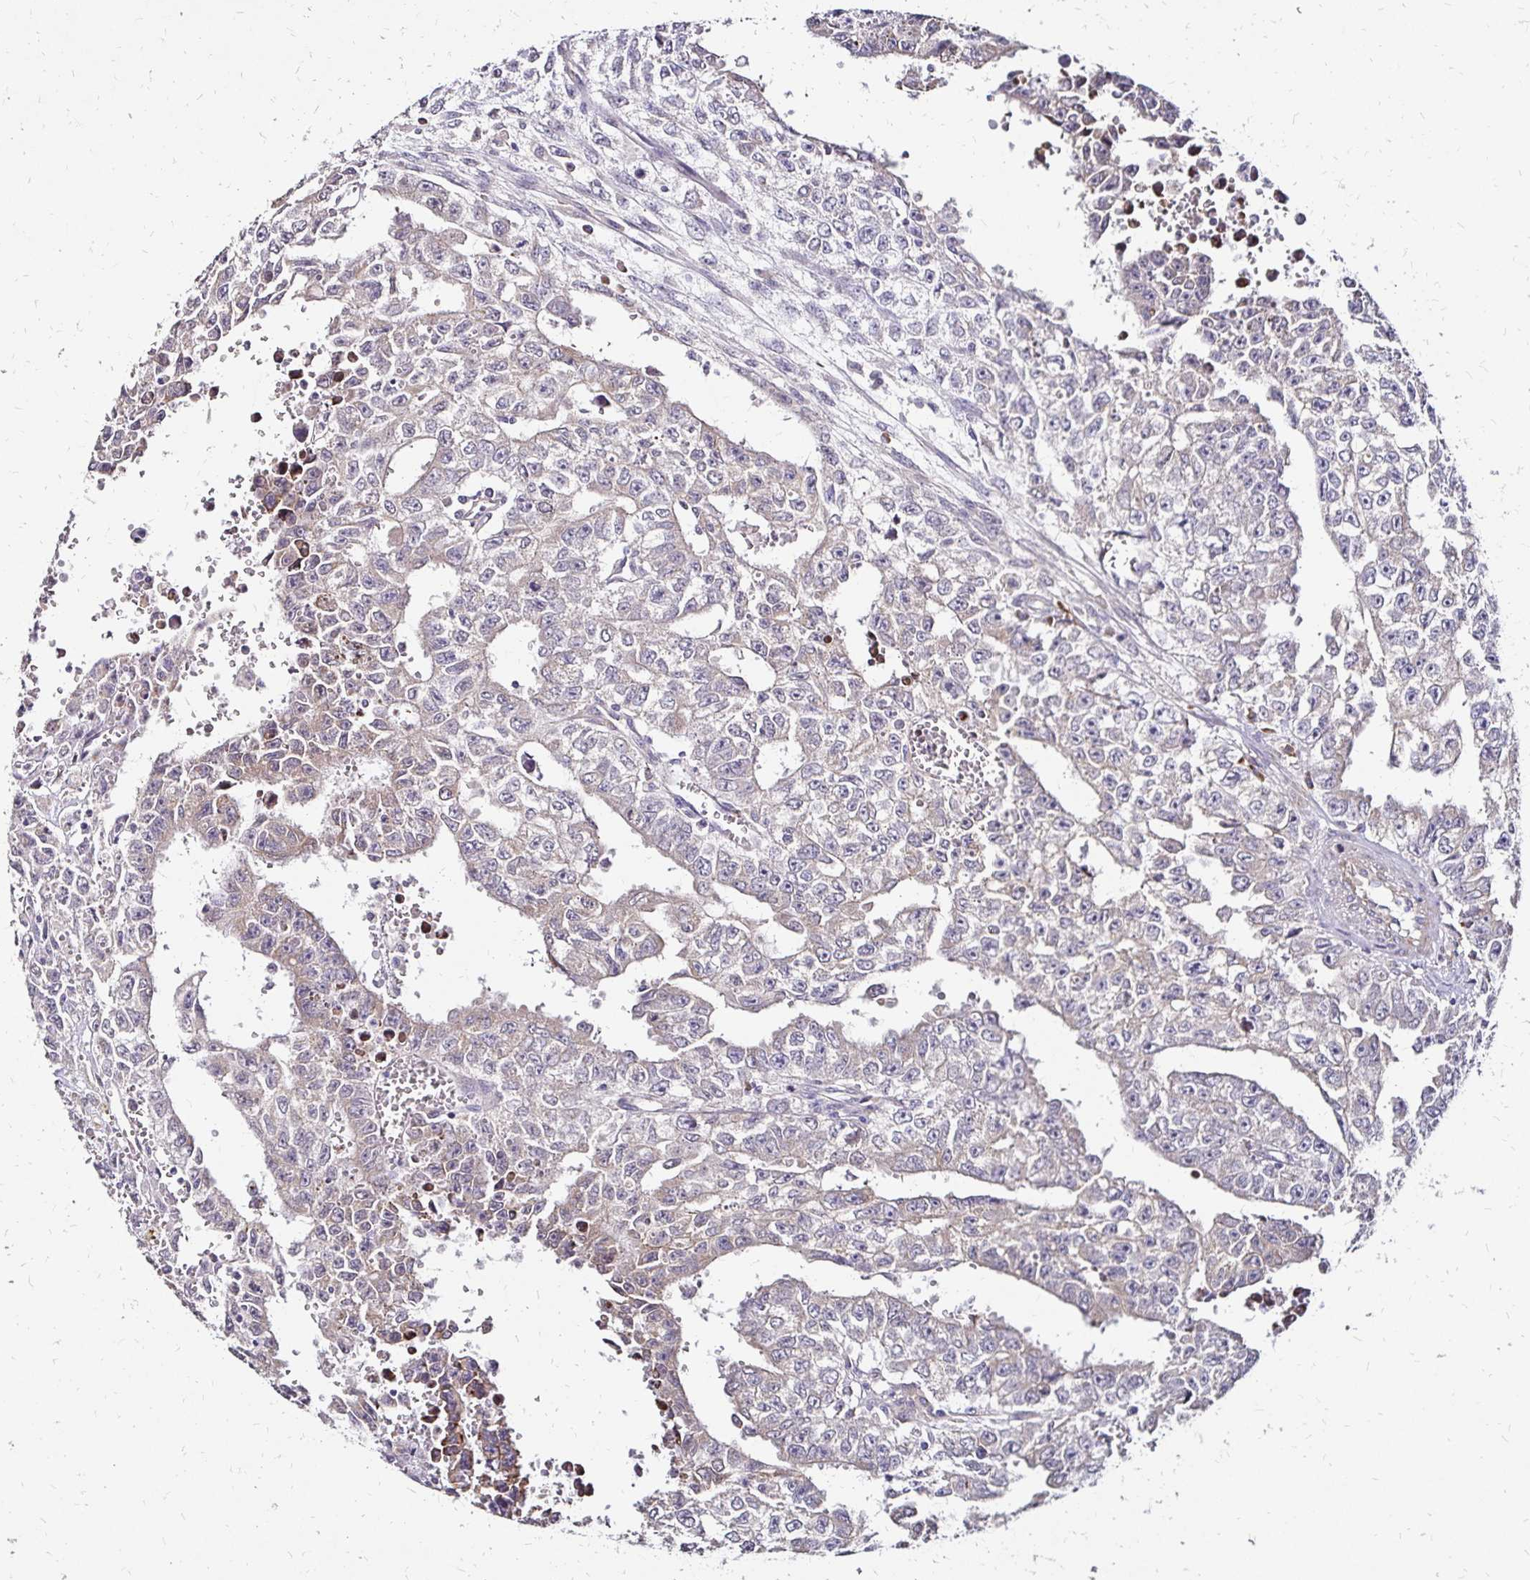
{"staining": {"intensity": "negative", "quantity": "none", "location": "none"}, "tissue": "testis cancer", "cell_type": "Tumor cells", "image_type": "cancer", "snomed": [{"axis": "morphology", "description": "Carcinoma, Embryonal, NOS"}, {"axis": "morphology", "description": "Teratoma, malignant, NOS"}, {"axis": "topography", "description": "Testis"}], "caption": "This is an immunohistochemistry micrograph of human testis cancer. There is no staining in tumor cells.", "gene": "PRIMA1", "patient": {"sex": "male", "age": 24}}